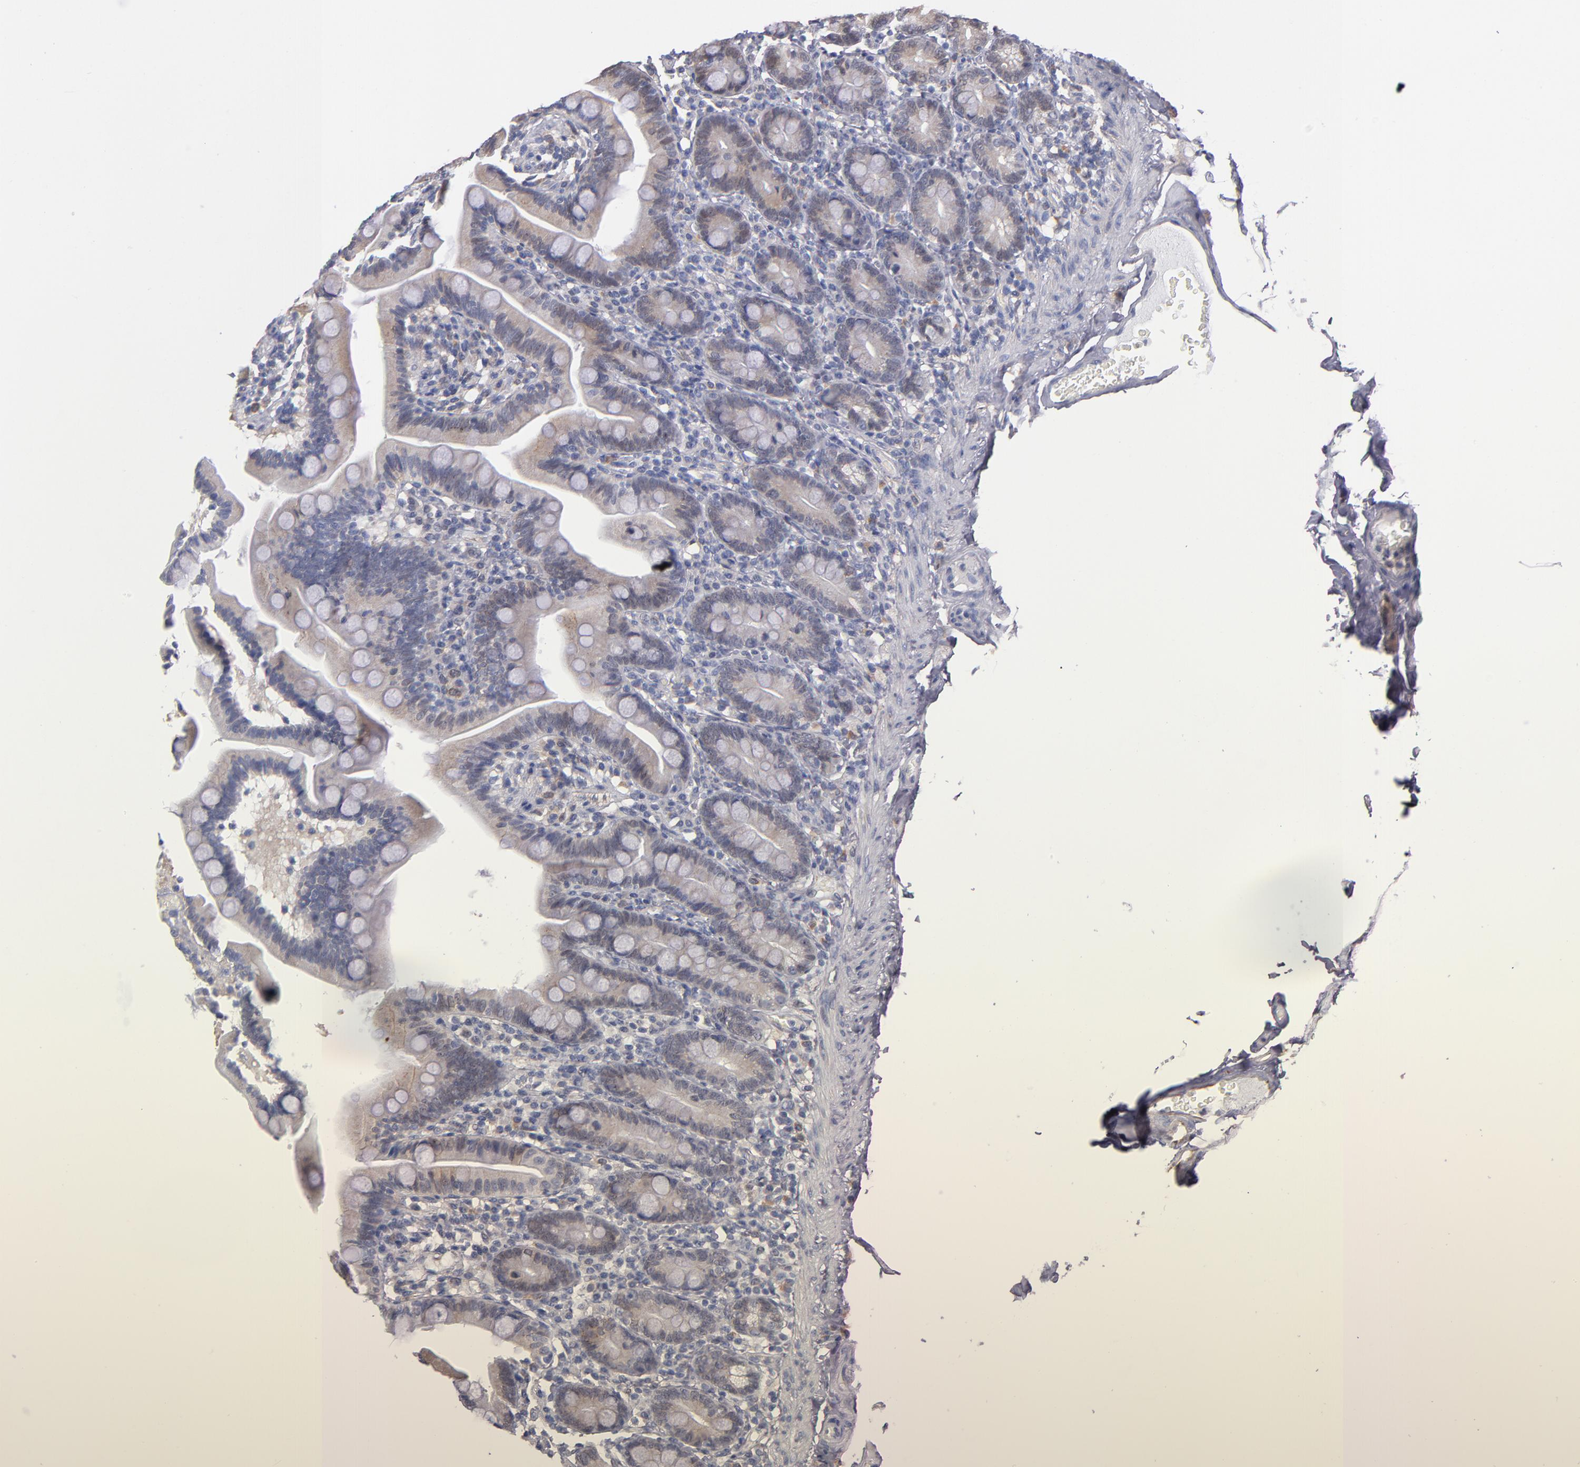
{"staining": {"intensity": "moderate", "quantity": "25%-75%", "location": "cytoplasmic/membranous"}, "tissue": "duodenum", "cell_type": "Glandular cells", "image_type": "normal", "snomed": [{"axis": "morphology", "description": "Normal tissue, NOS"}, {"axis": "topography", "description": "Duodenum"}], "caption": "Protein expression analysis of benign human duodenum reveals moderate cytoplasmic/membranous positivity in about 25%-75% of glandular cells.", "gene": "GMFB", "patient": {"sex": "female", "age": 75}}